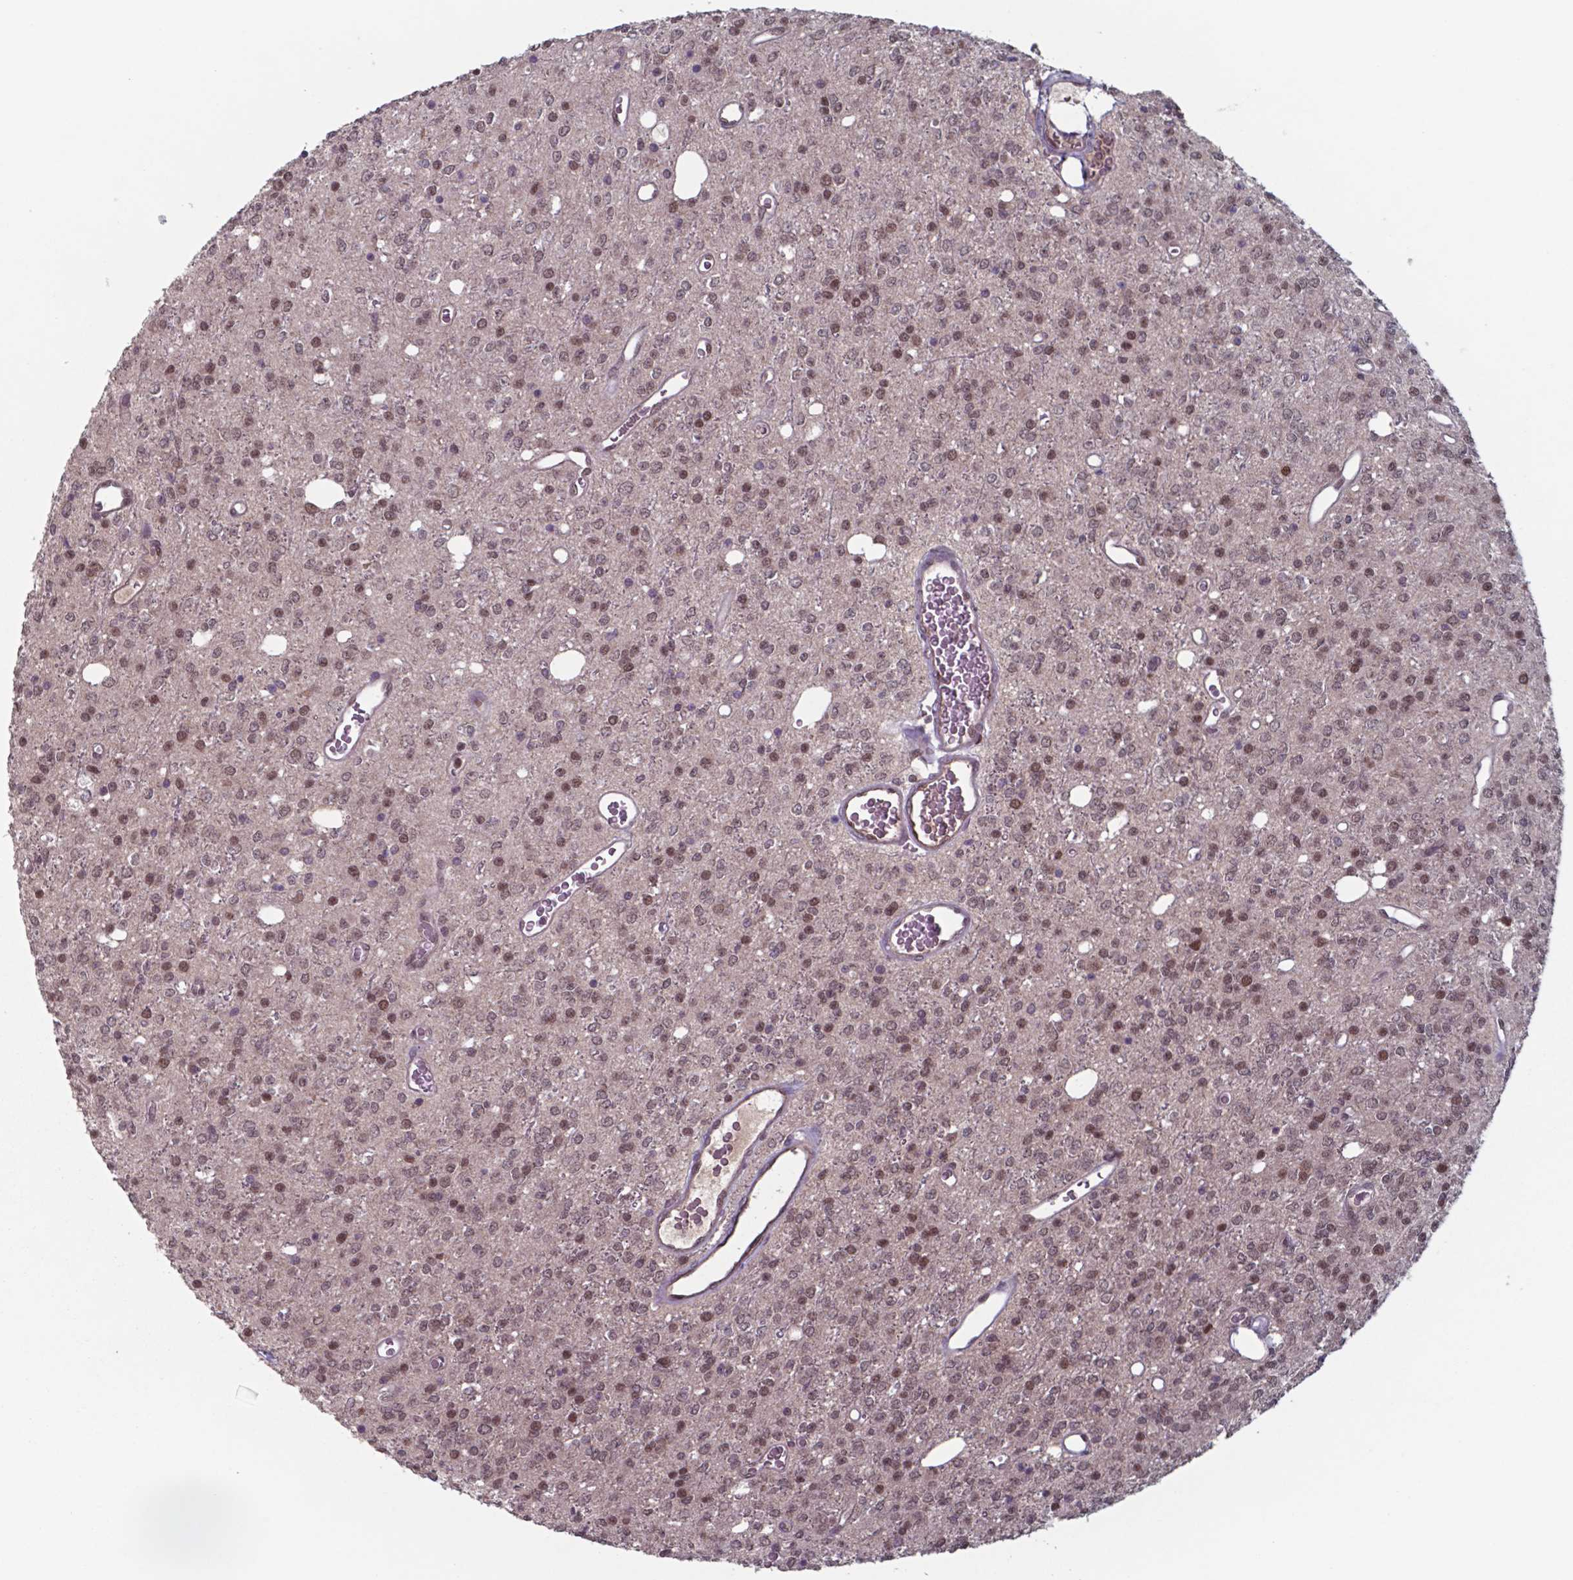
{"staining": {"intensity": "moderate", "quantity": "25%-75%", "location": "nuclear"}, "tissue": "glioma", "cell_type": "Tumor cells", "image_type": "cancer", "snomed": [{"axis": "morphology", "description": "Glioma, malignant, Low grade"}, {"axis": "topography", "description": "Brain"}], "caption": "A brown stain shows moderate nuclear expression of a protein in low-grade glioma (malignant) tumor cells.", "gene": "UBA1", "patient": {"sex": "female", "age": 45}}